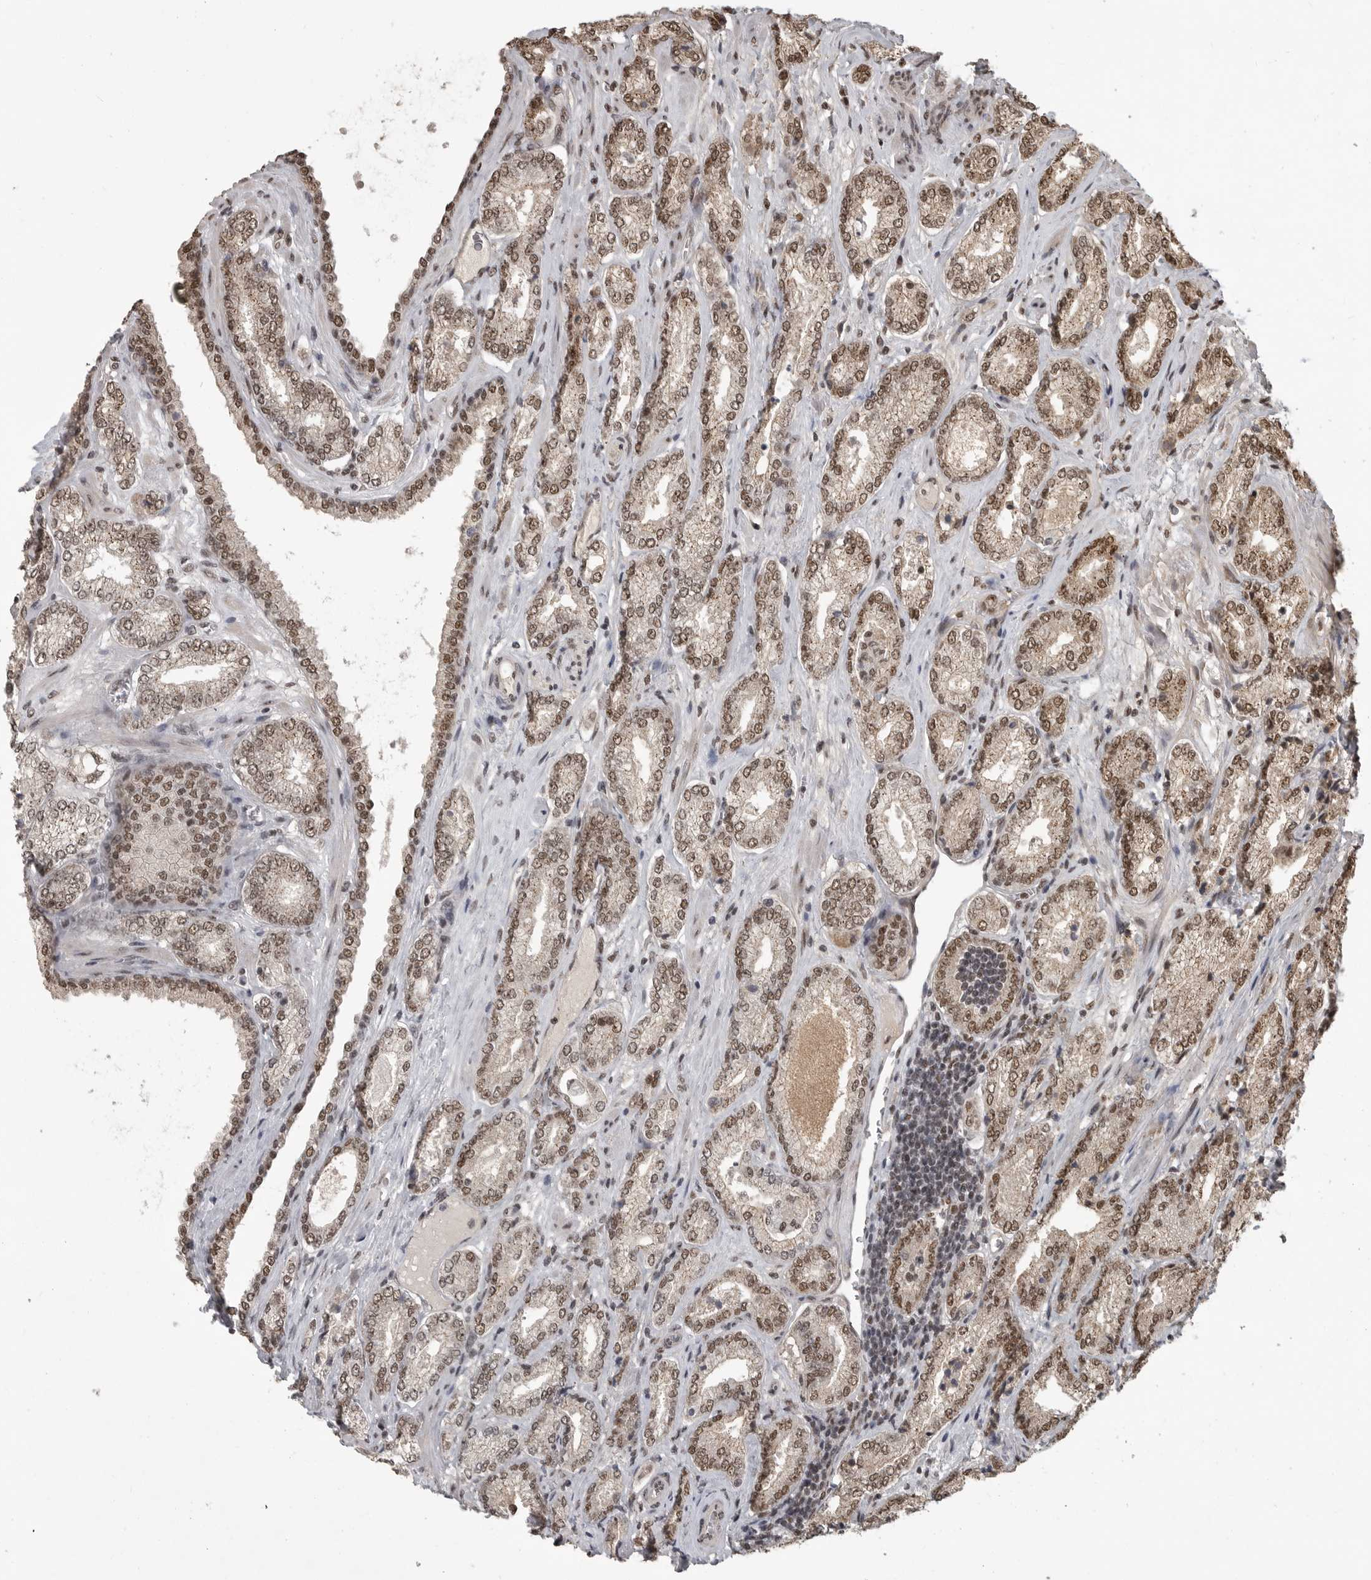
{"staining": {"intensity": "strong", "quantity": ">75%", "location": "nuclear"}, "tissue": "prostate cancer", "cell_type": "Tumor cells", "image_type": "cancer", "snomed": [{"axis": "morphology", "description": "Adenocarcinoma, Low grade"}, {"axis": "topography", "description": "Prostate"}], "caption": "High-magnification brightfield microscopy of prostate cancer stained with DAB (brown) and counterstained with hematoxylin (blue). tumor cells exhibit strong nuclear staining is present in about>75% of cells.", "gene": "CBLL1", "patient": {"sex": "male", "age": 62}}